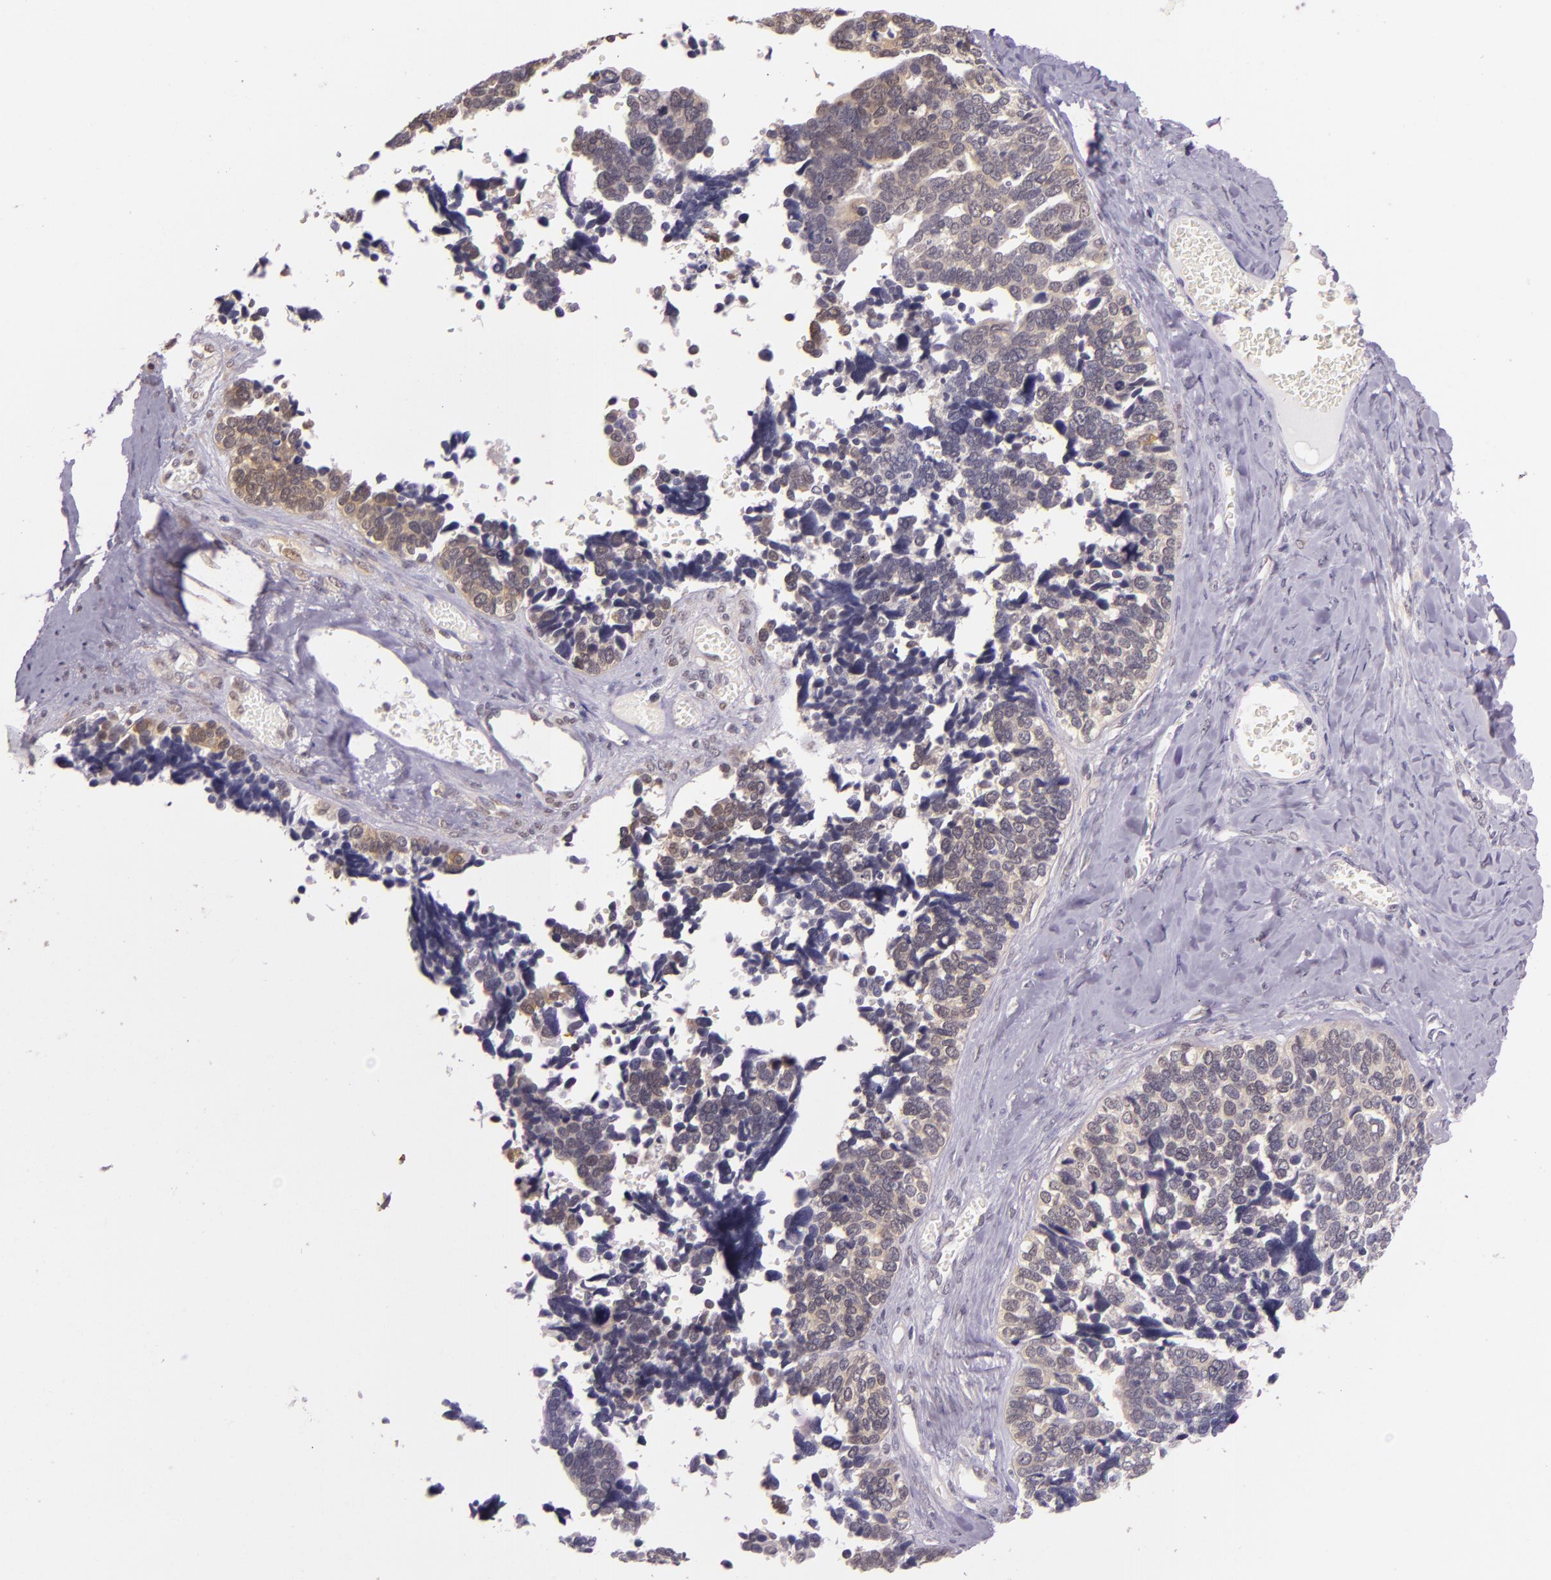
{"staining": {"intensity": "moderate", "quantity": "25%-75%", "location": "cytoplasmic/membranous,nuclear"}, "tissue": "ovarian cancer", "cell_type": "Tumor cells", "image_type": "cancer", "snomed": [{"axis": "morphology", "description": "Cystadenocarcinoma, serous, NOS"}, {"axis": "topography", "description": "Ovary"}], "caption": "Ovarian cancer (serous cystadenocarcinoma) stained with DAB IHC displays medium levels of moderate cytoplasmic/membranous and nuclear positivity in about 25%-75% of tumor cells. (DAB IHC with brightfield microscopy, high magnification).", "gene": "HSPA8", "patient": {"sex": "female", "age": 77}}